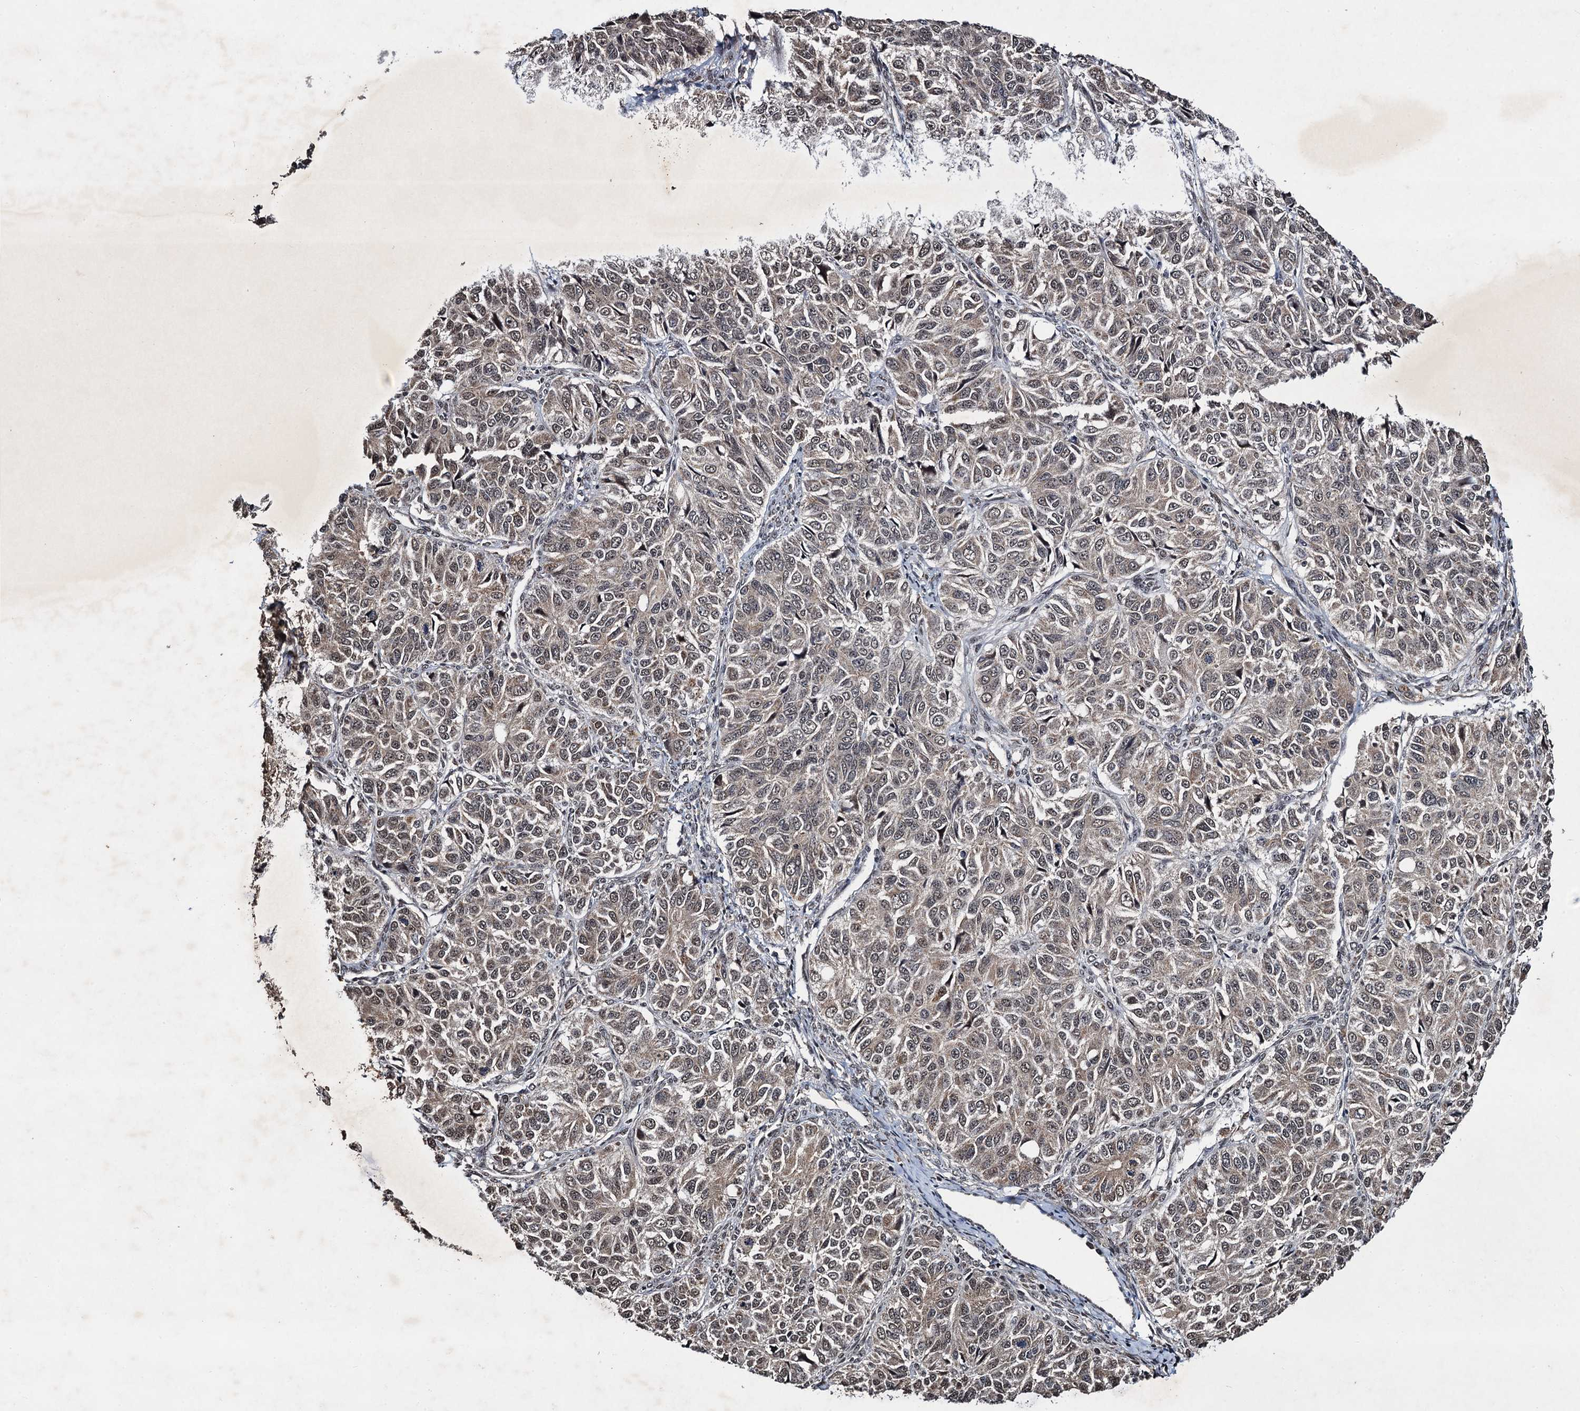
{"staining": {"intensity": "weak", "quantity": "25%-75%", "location": "cytoplasmic/membranous,nuclear"}, "tissue": "ovarian cancer", "cell_type": "Tumor cells", "image_type": "cancer", "snomed": [{"axis": "morphology", "description": "Carcinoma, endometroid"}, {"axis": "topography", "description": "Ovary"}], "caption": "Immunohistochemistry (IHC) image of neoplastic tissue: human endometroid carcinoma (ovarian) stained using immunohistochemistry (IHC) shows low levels of weak protein expression localized specifically in the cytoplasmic/membranous and nuclear of tumor cells, appearing as a cytoplasmic/membranous and nuclear brown color.", "gene": "REP15", "patient": {"sex": "female", "age": 51}}